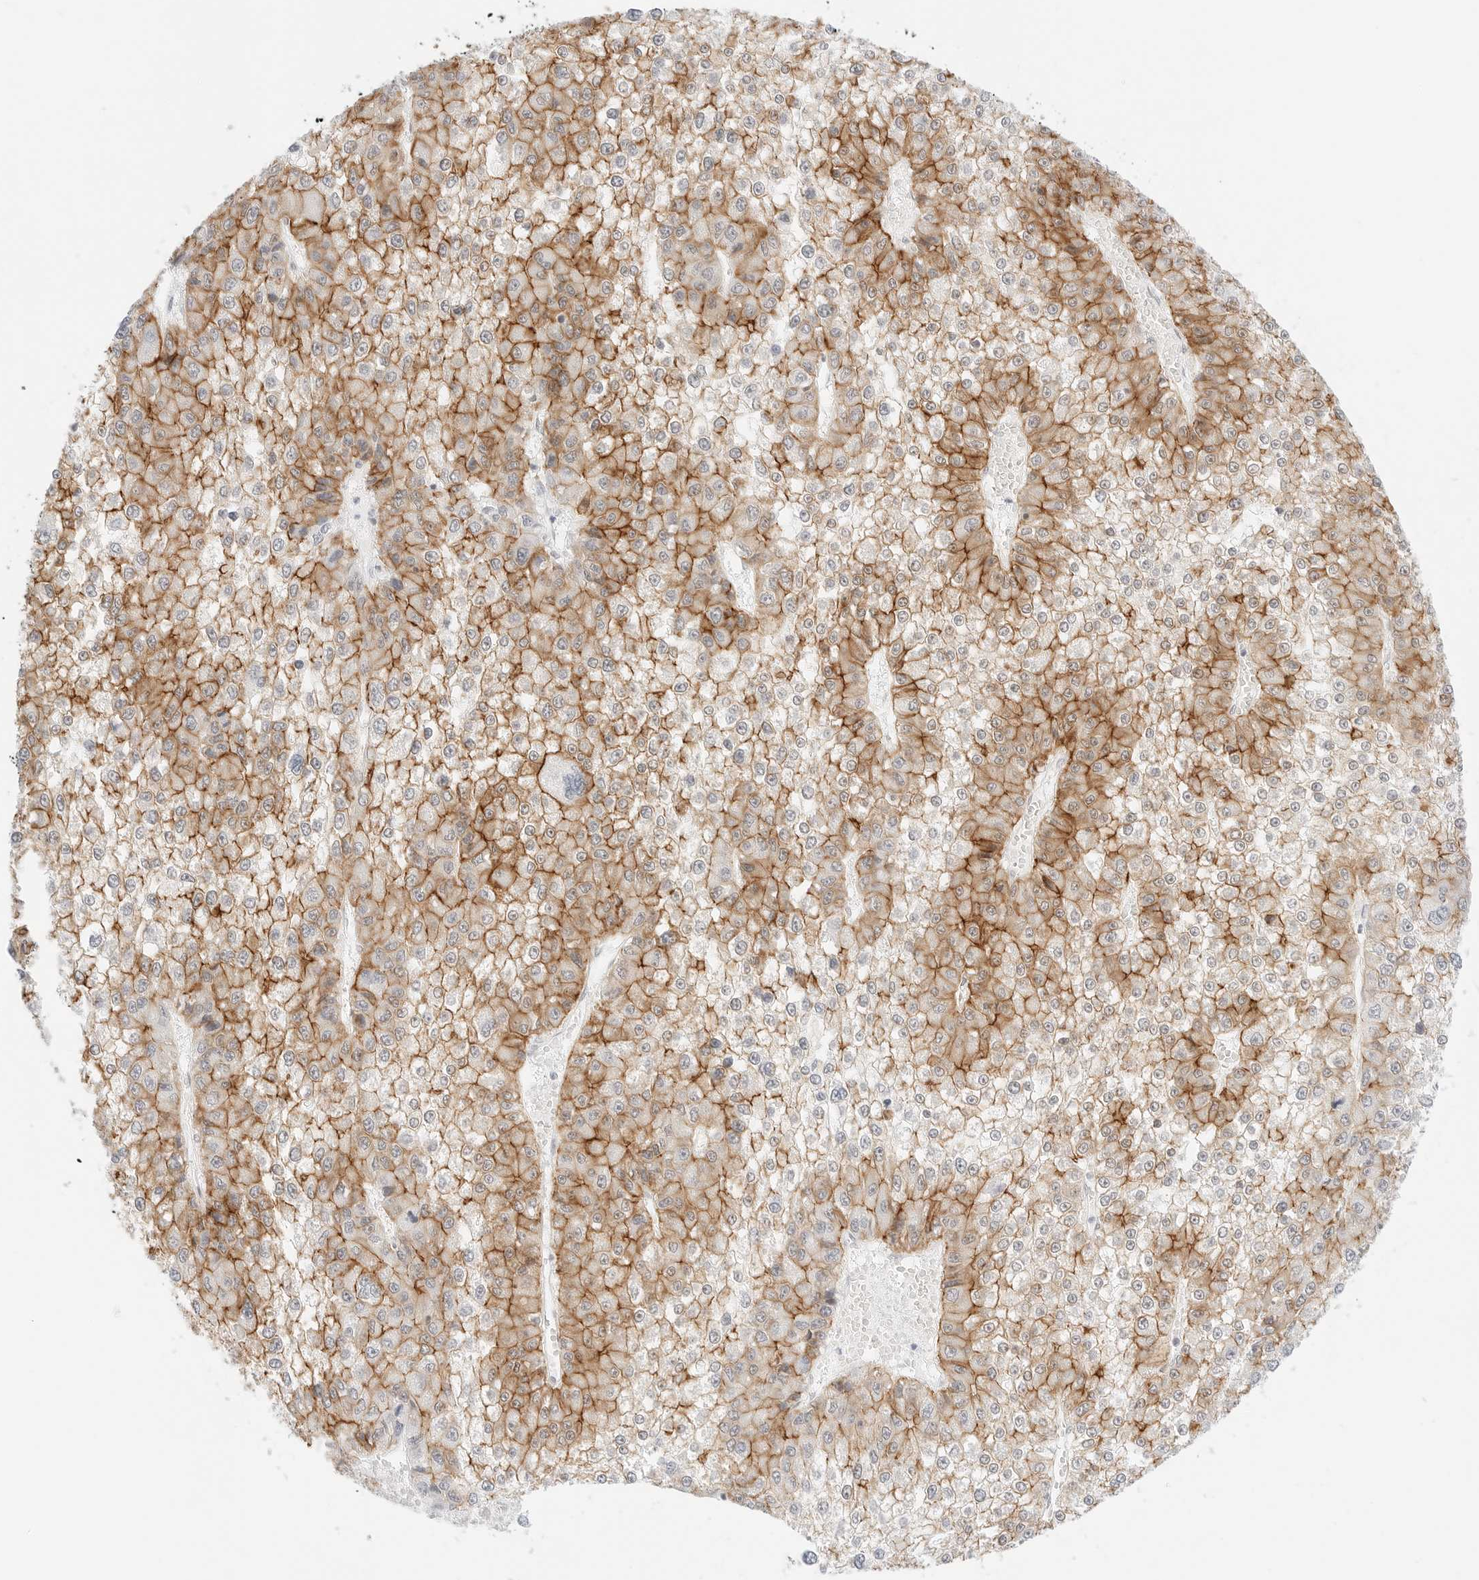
{"staining": {"intensity": "moderate", "quantity": ">75%", "location": "cytoplasmic/membranous"}, "tissue": "liver cancer", "cell_type": "Tumor cells", "image_type": "cancer", "snomed": [{"axis": "morphology", "description": "Carcinoma, Hepatocellular, NOS"}, {"axis": "topography", "description": "Liver"}], "caption": "High-magnification brightfield microscopy of liver hepatocellular carcinoma stained with DAB (3,3'-diaminobenzidine) (brown) and counterstained with hematoxylin (blue). tumor cells exhibit moderate cytoplasmic/membranous positivity is seen in about>75% of cells.", "gene": "CDH1", "patient": {"sex": "female", "age": 73}}